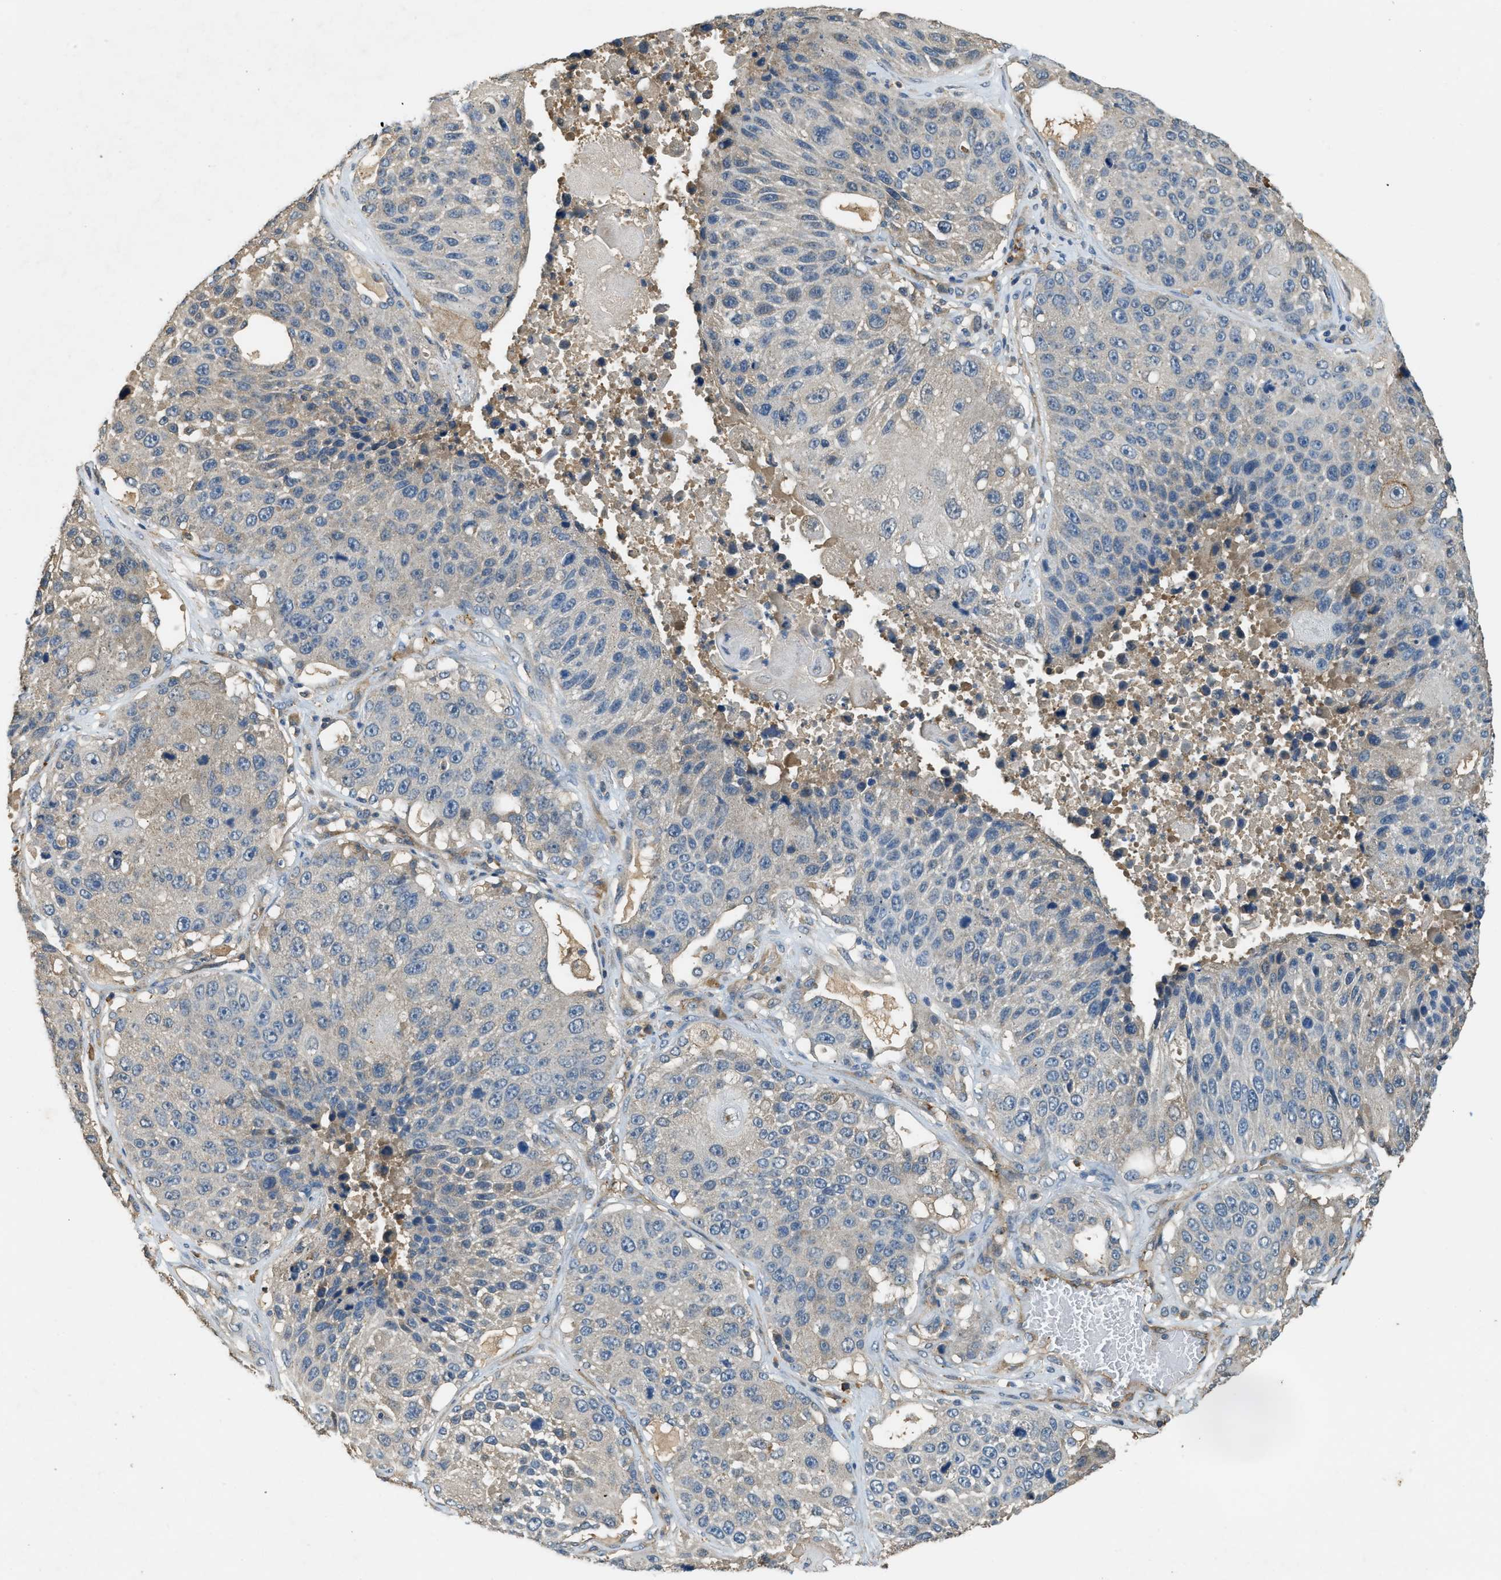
{"staining": {"intensity": "negative", "quantity": "none", "location": "none"}, "tissue": "lung cancer", "cell_type": "Tumor cells", "image_type": "cancer", "snomed": [{"axis": "morphology", "description": "Squamous cell carcinoma, NOS"}, {"axis": "topography", "description": "Lung"}], "caption": "High magnification brightfield microscopy of lung cancer (squamous cell carcinoma) stained with DAB (3,3'-diaminobenzidine) (brown) and counterstained with hematoxylin (blue): tumor cells show no significant expression.", "gene": "CFLAR", "patient": {"sex": "male", "age": 61}}